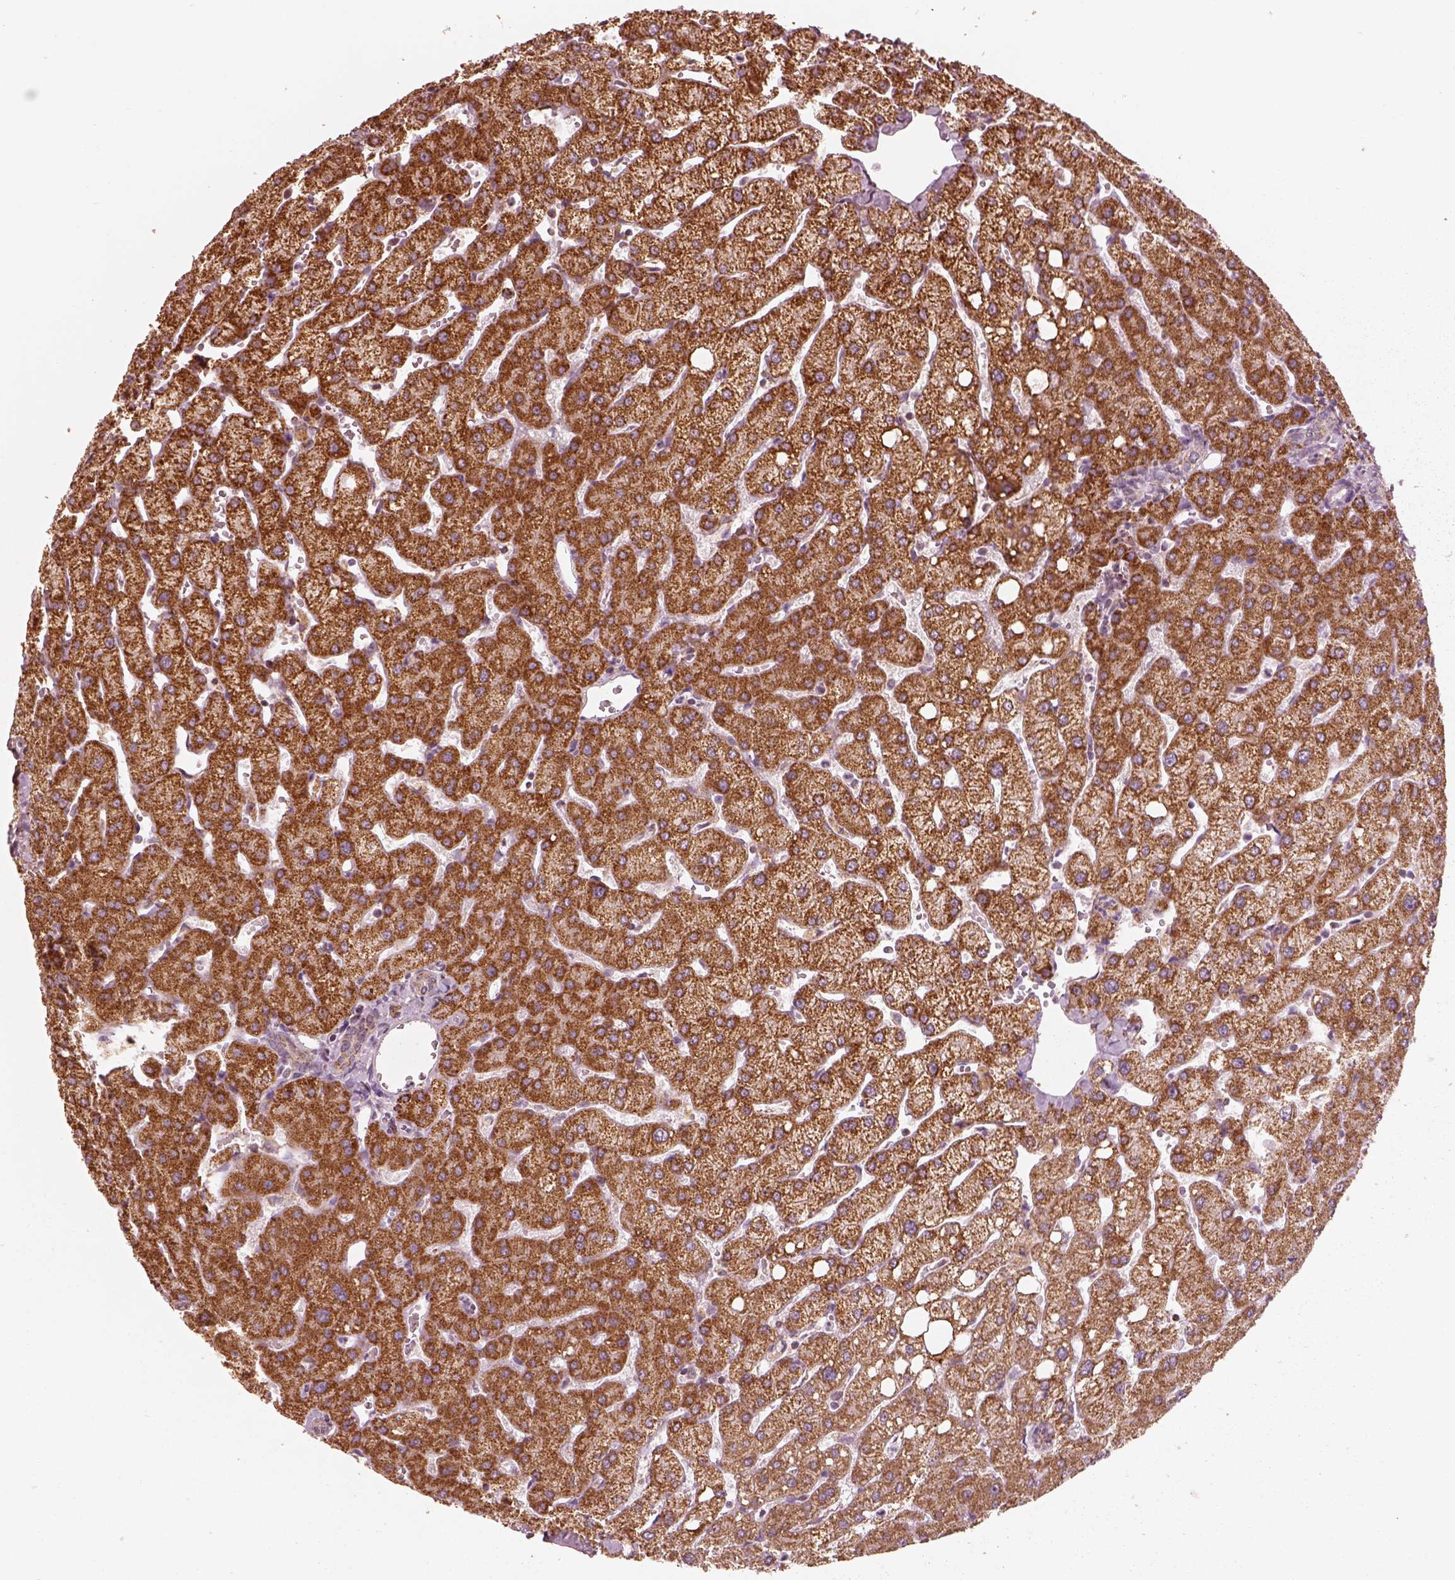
{"staining": {"intensity": "weak", "quantity": ">75%", "location": "cytoplasmic/membranous"}, "tissue": "liver", "cell_type": "Cholangiocytes", "image_type": "normal", "snomed": [{"axis": "morphology", "description": "Normal tissue, NOS"}, {"axis": "topography", "description": "Liver"}], "caption": "Unremarkable liver was stained to show a protein in brown. There is low levels of weak cytoplasmic/membranous expression in approximately >75% of cholangiocytes. The staining was performed using DAB (3,3'-diaminobenzidine) to visualize the protein expression in brown, while the nuclei were stained in blue with hematoxylin (Magnification: 20x).", "gene": "ENTPD6", "patient": {"sex": "female", "age": 54}}